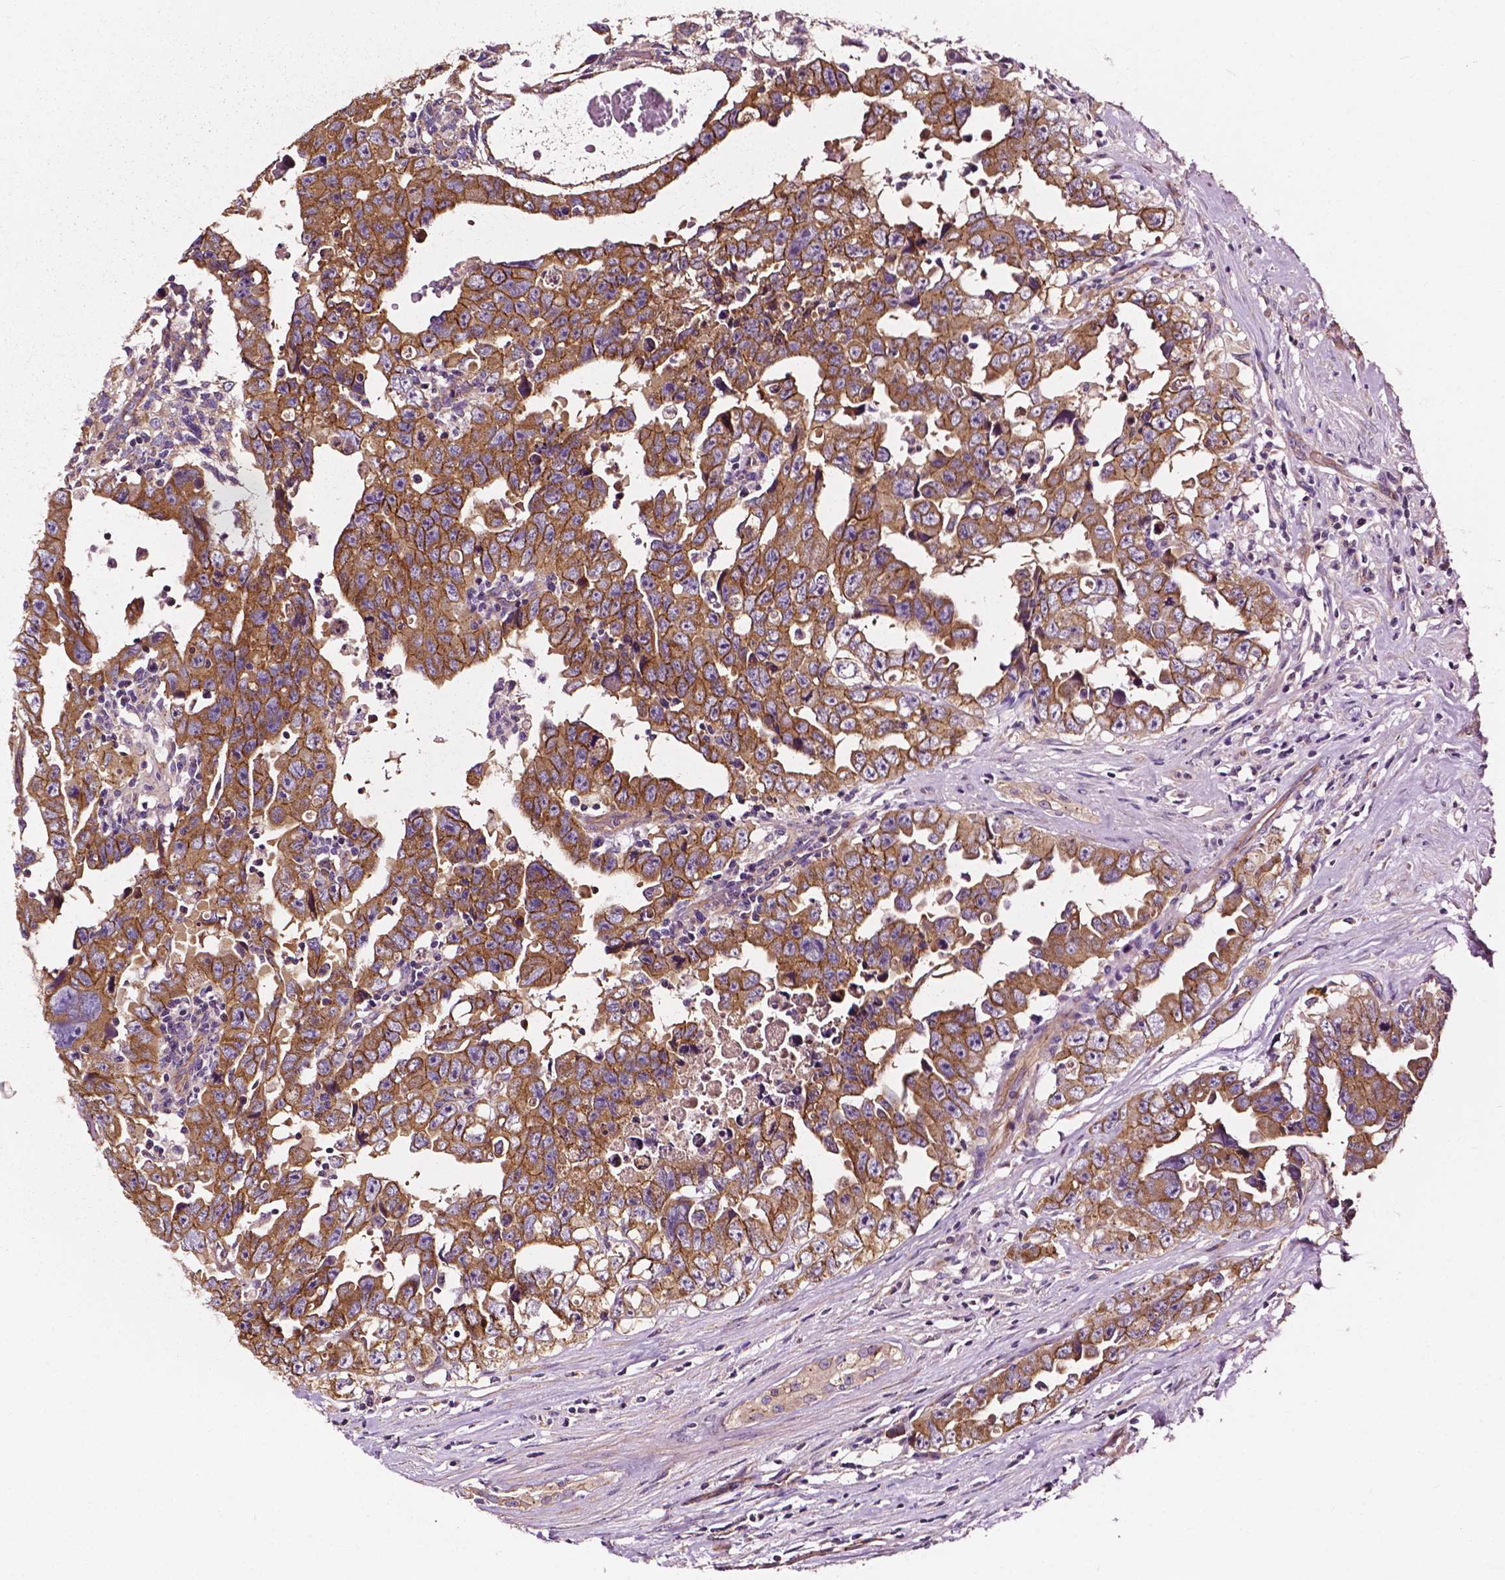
{"staining": {"intensity": "moderate", "quantity": ">75%", "location": "cytoplasmic/membranous"}, "tissue": "testis cancer", "cell_type": "Tumor cells", "image_type": "cancer", "snomed": [{"axis": "morphology", "description": "Carcinoma, Embryonal, NOS"}, {"axis": "topography", "description": "Testis"}], "caption": "Protein expression analysis of testis cancer demonstrates moderate cytoplasmic/membranous staining in about >75% of tumor cells.", "gene": "ATG16L1", "patient": {"sex": "male", "age": 24}}